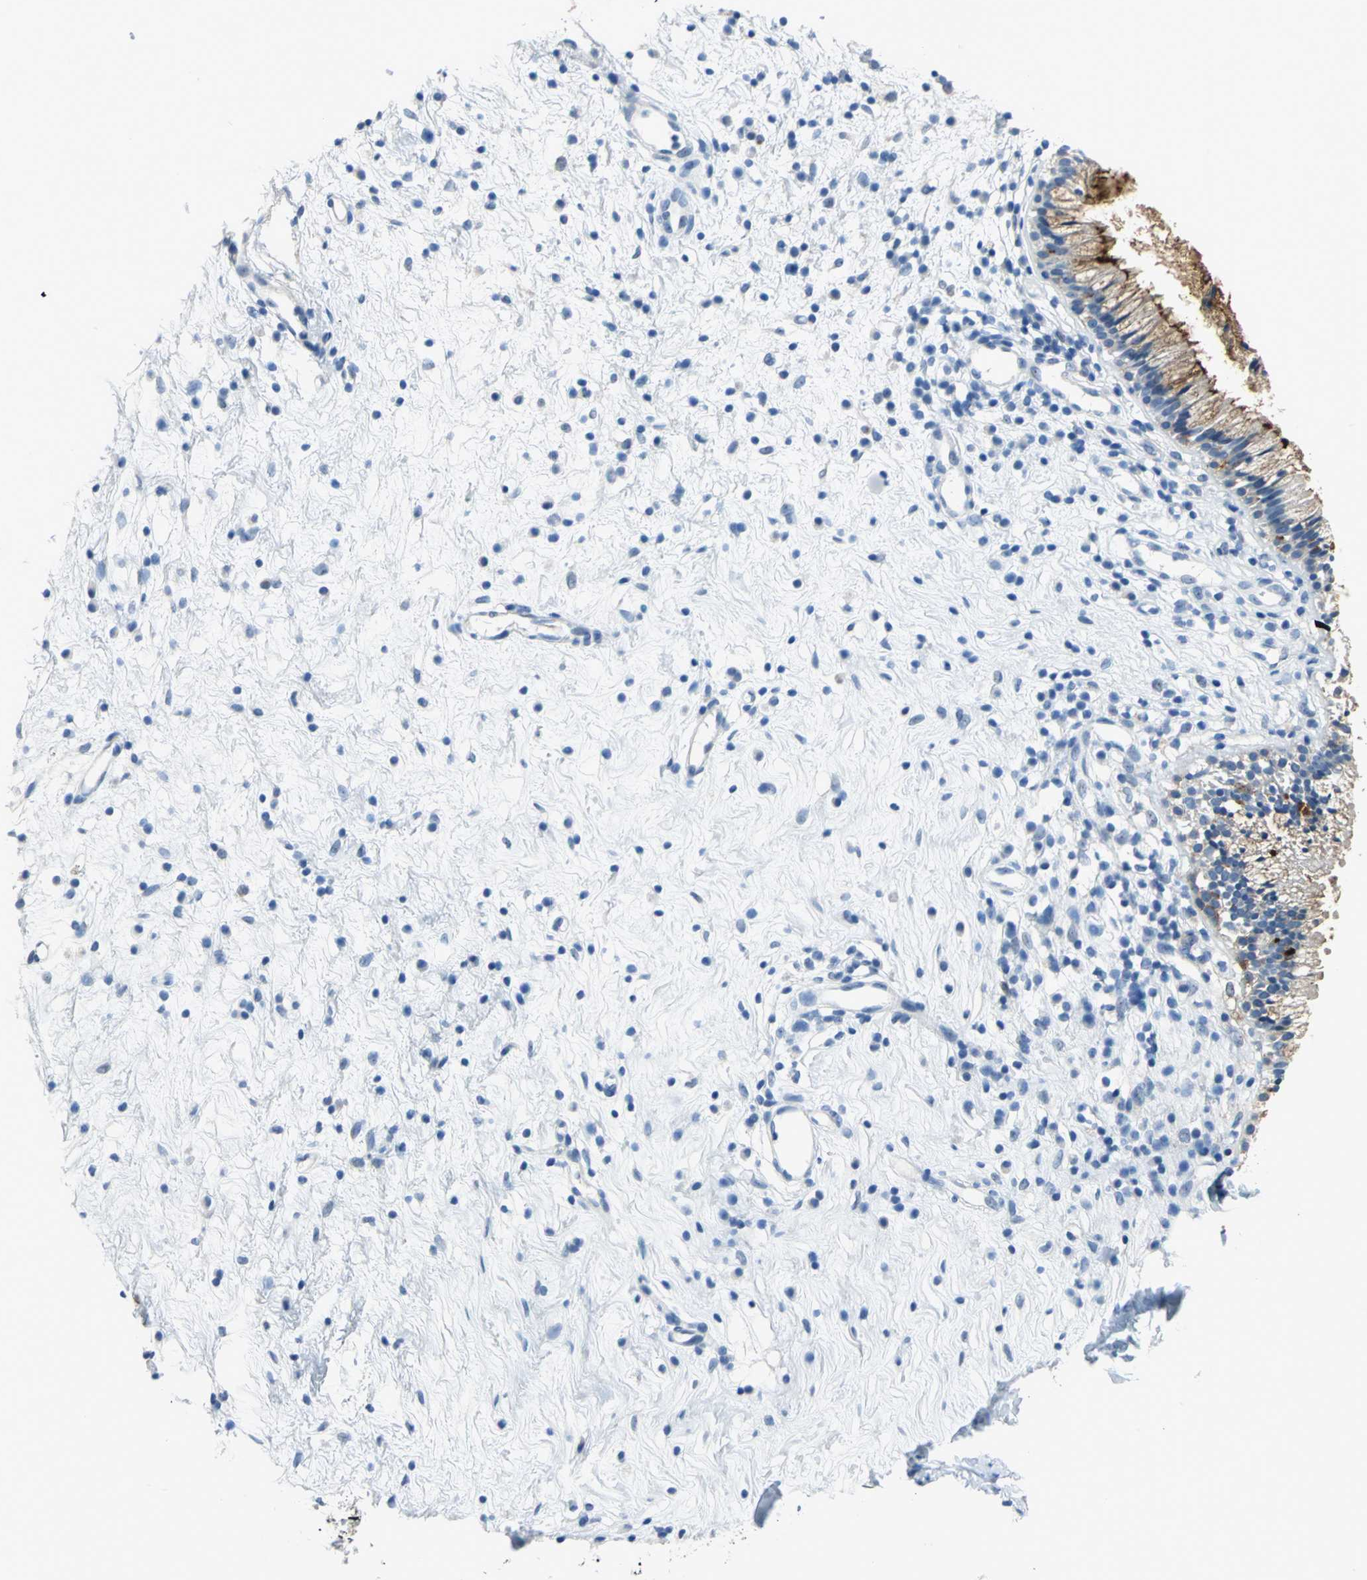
{"staining": {"intensity": "moderate", "quantity": ">75%", "location": "cytoplasmic/membranous"}, "tissue": "nasopharynx", "cell_type": "Respiratory epithelial cells", "image_type": "normal", "snomed": [{"axis": "morphology", "description": "Normal tissue, NOS"}, {"axis": "topography", "description": "Nasopharynx"}], "caption": "Immunohistochemical staining of benign human nasopharynx reveals medium levels of moderate cytoplasmic/membranous positivity in approximately >75% of respiratory epithelial cells. (brown staining indicates protein expression, while blue staining denotes nuclei).", "gene": "MUC4", "patient": {"sex": "male", "age": 21}}